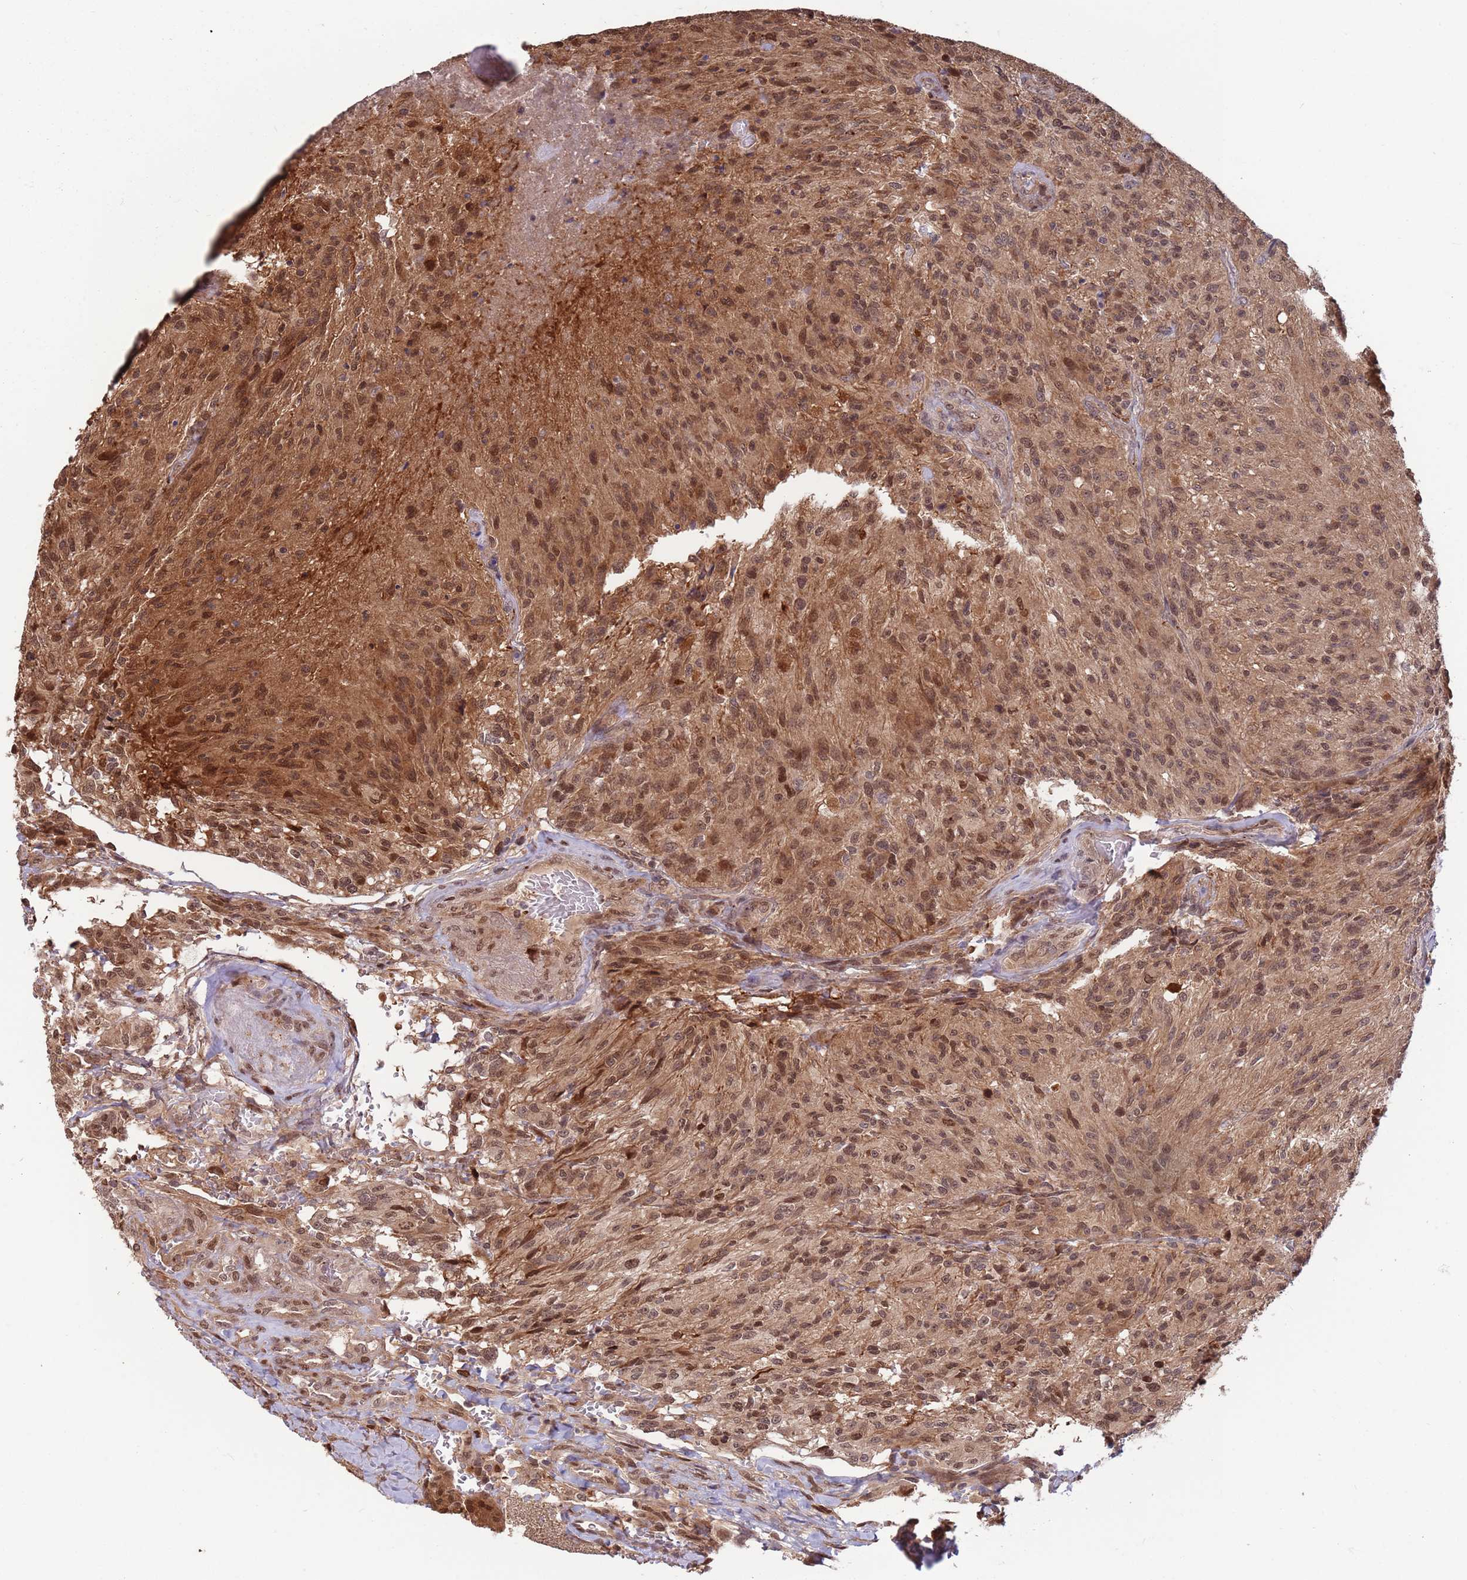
{"staining": {"intensity": "moderate", "quantity": ">75%", "location": "cytoplasmic/membranous,nuclear"}, "tissue": "glioma", "cell_type": "Tumor cells", "image_type": "cancer", "snomed": [{"axis": "morphology", "description": "Normal tissue, NOS"}, {"axis": "morphology", "description": "Glioma, malignant, High grade"}, {"axis": "topography", "description": "Cerebral cortex"}], "caption": "Immunohistochemistry (IHC) photomicrograph of glioma stained for a protein (brown), which exhibits medium levels of moderate cytoplasmic/membranous and nuclear positivity in about >75% of tumor cells.", "gene": "SALL1", "patient": {"sex": "male", "age": 56}}